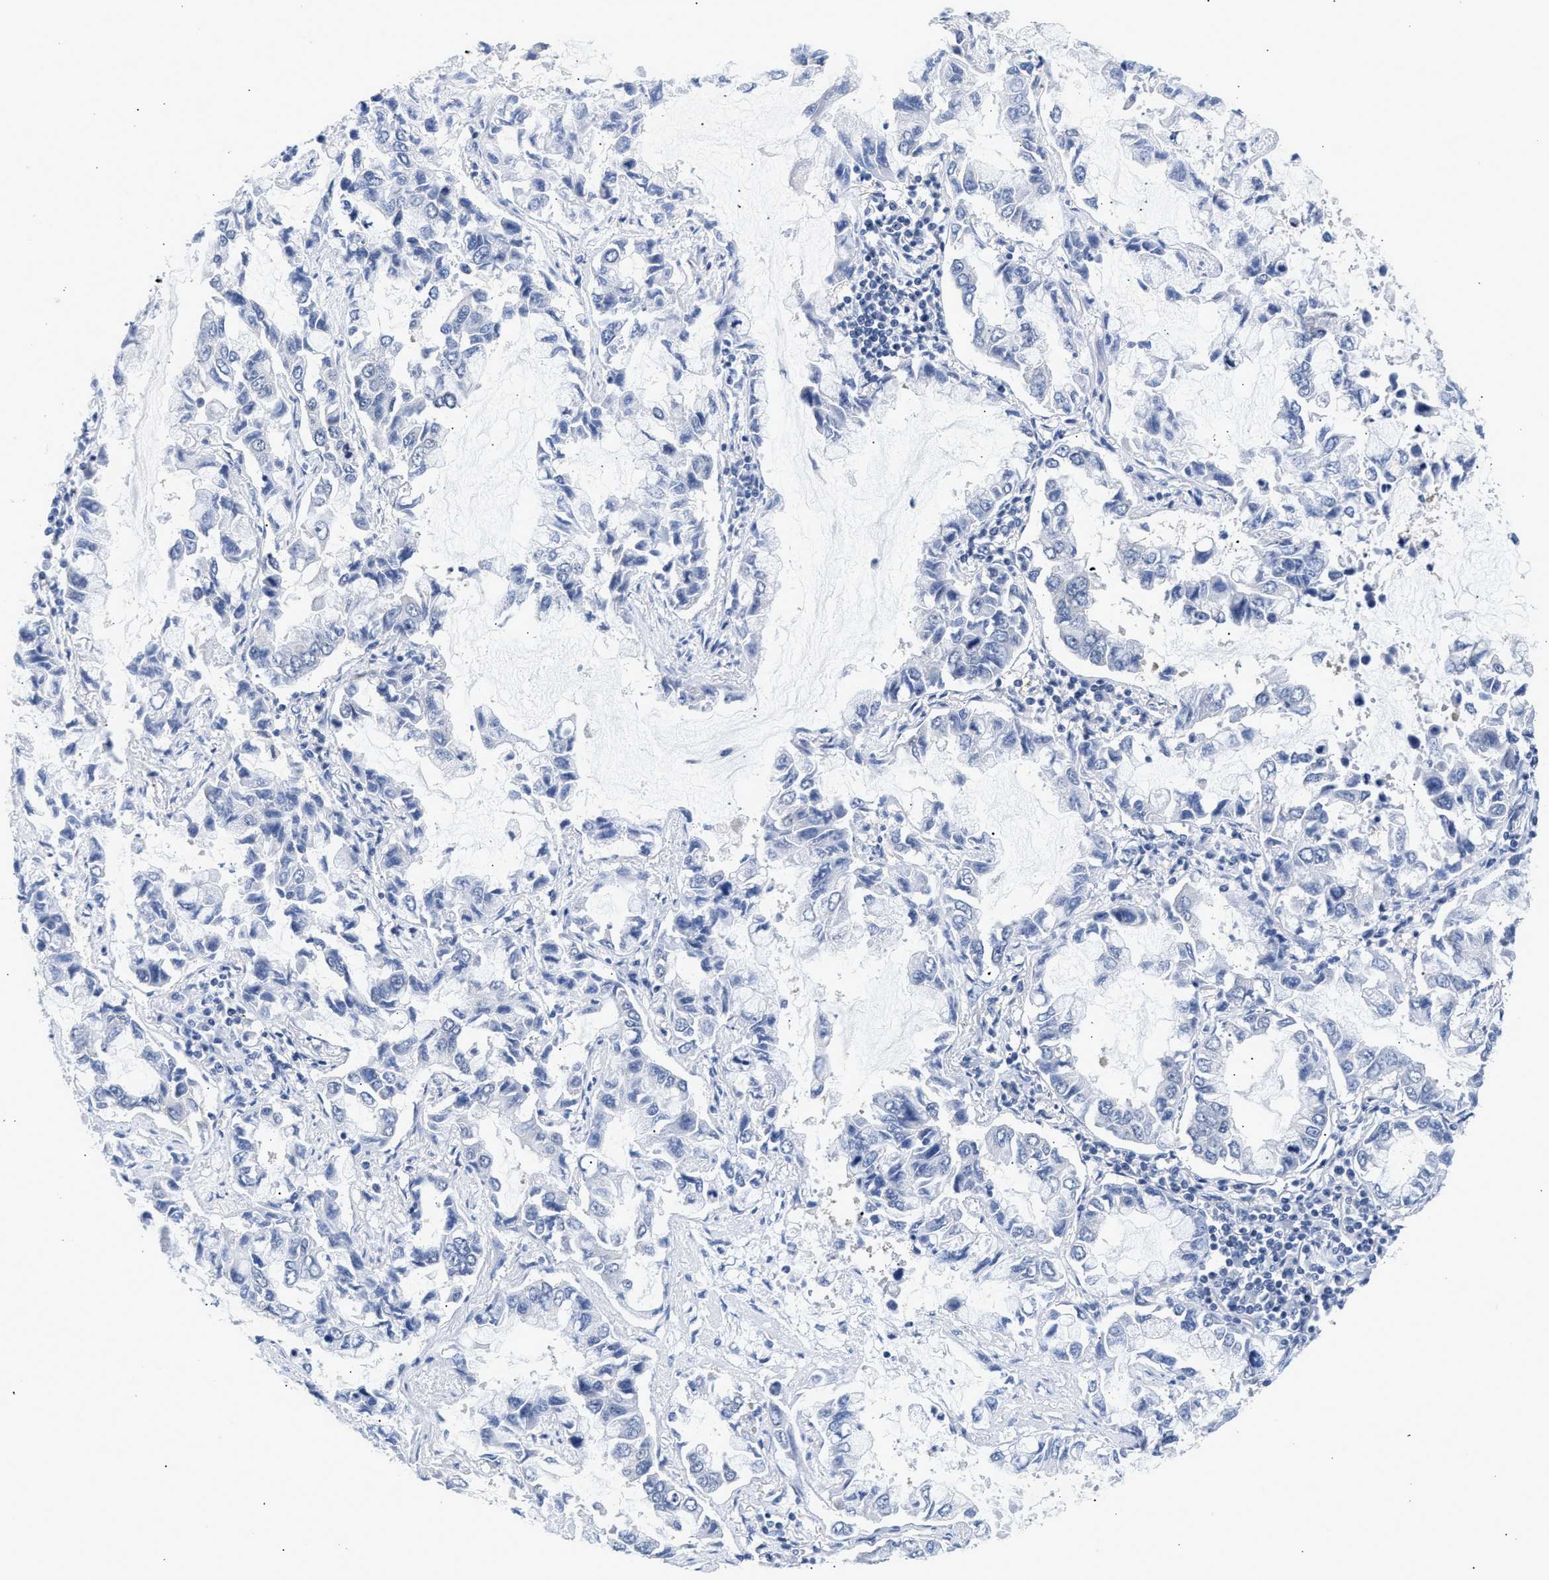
{"staining": {"intensity": "negative", "quantity": "none", "location": "none"}, "tissue": "lung cancer", "cell_type": "Tumor cells", "image_type": "cancer", "snomed": [{"axis": "morphology", "description": "Adenocarcinoma, NOS"}, {"axis": "topography", "description": "Lung"}], "caption": "Immunohistochemistry (IHC) micrograph of human lung cancer (adenocarcinoma) stained for a protein (brown), which shows no staining in tumor cells.", "gene": "PPM1L", "patient": {"sex": "male", "age": 64}}